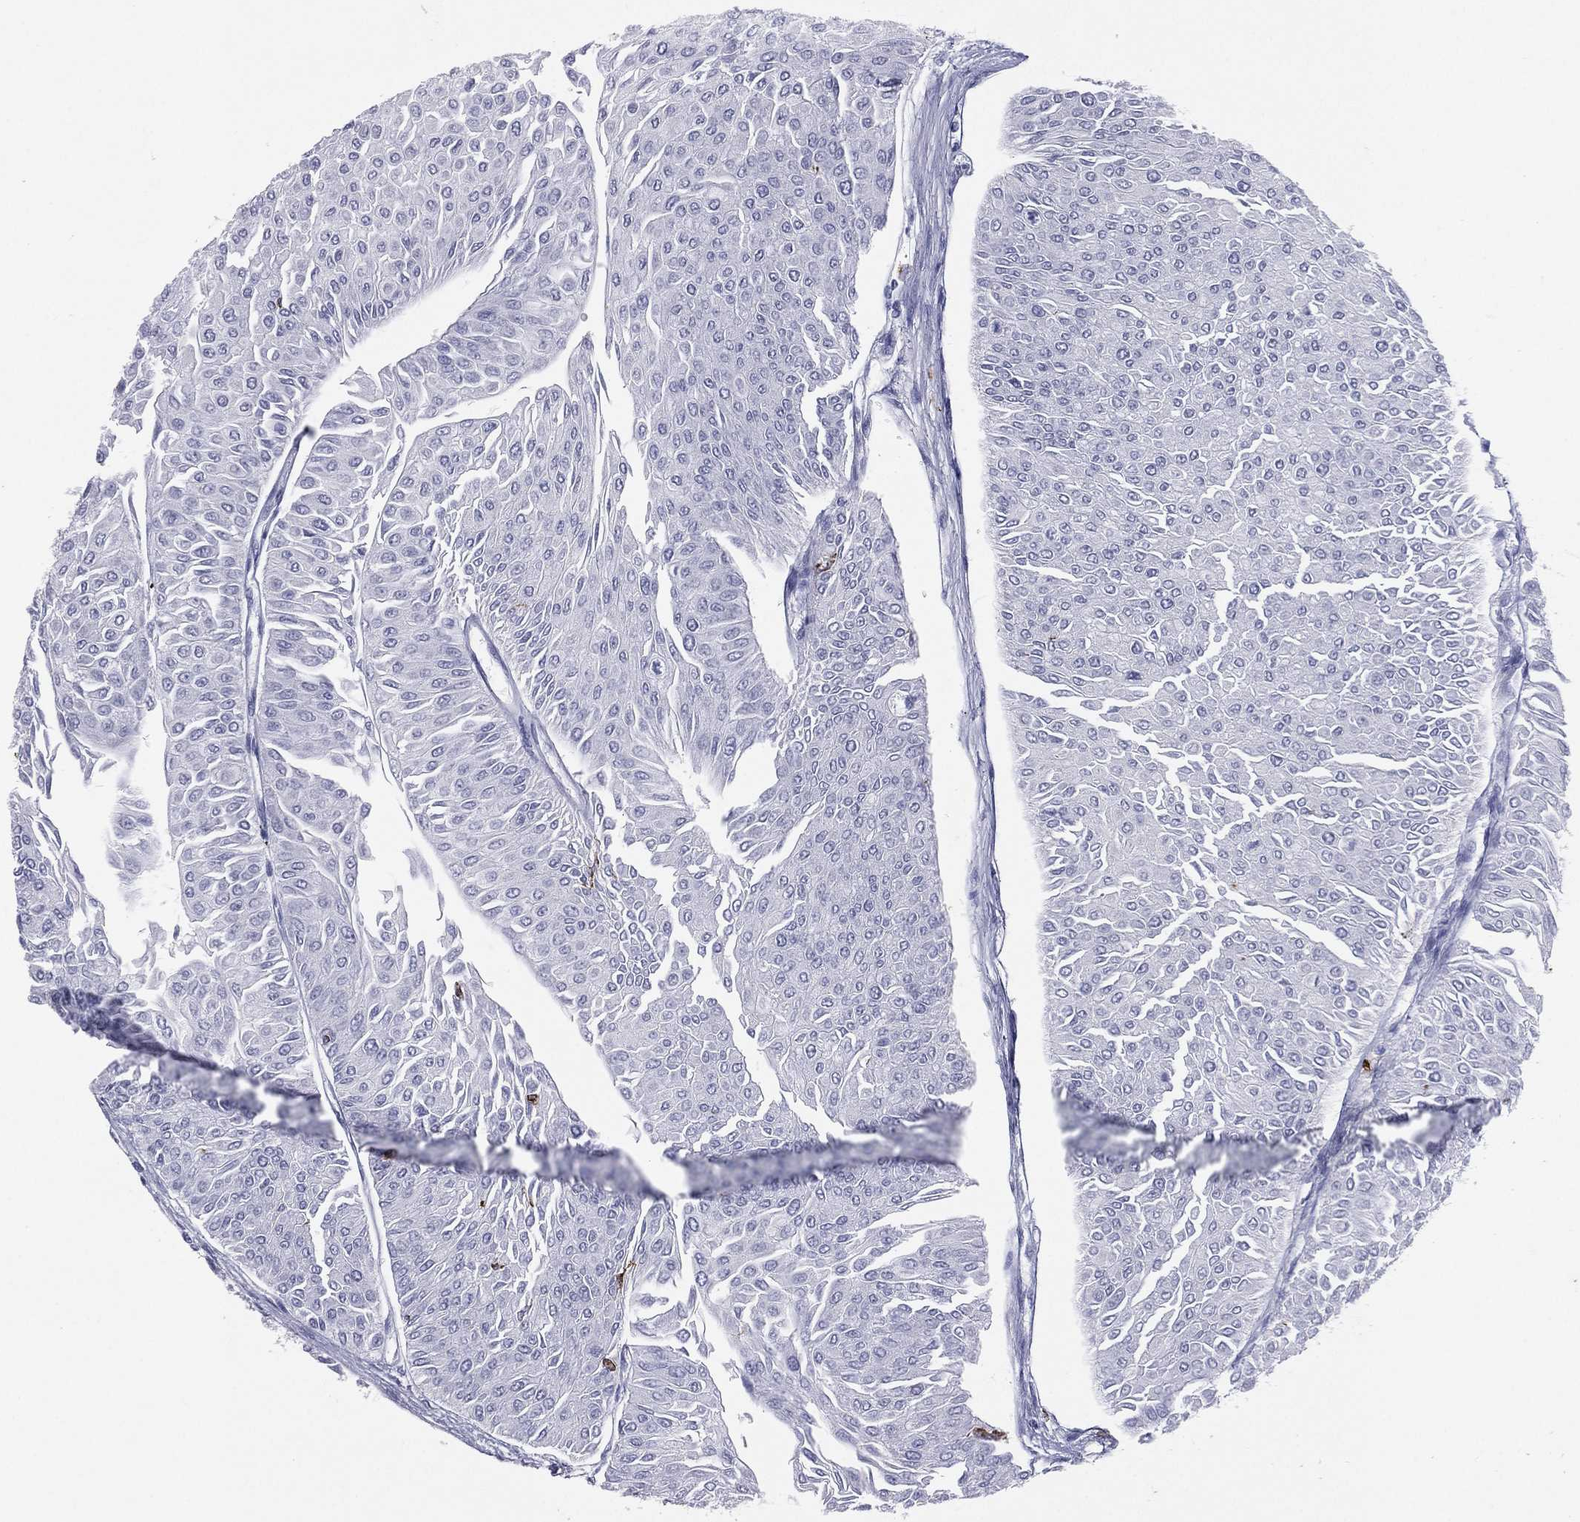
{"staining": {"intensity": "negative", "quantity": "none", "location": "none"}, "tissue": "urothelial cancer", "cell_type": "Tumor cells", "image_type": "cancer", "snomed": [{"axis": "morphology", "description": "Urothelial carcinoma, Low grade"}, {"axis": "topography", "description": "Urinary bladder"}], "caption": "Immunohistochemistry (IHC) image of human urothelial carcinoma (low-grade) stained for a protein (brown), which demonstrates no positivity in tumor cells.", "gene": "HLA-DOA", "patient": {"sex": "male", "age": 67}}